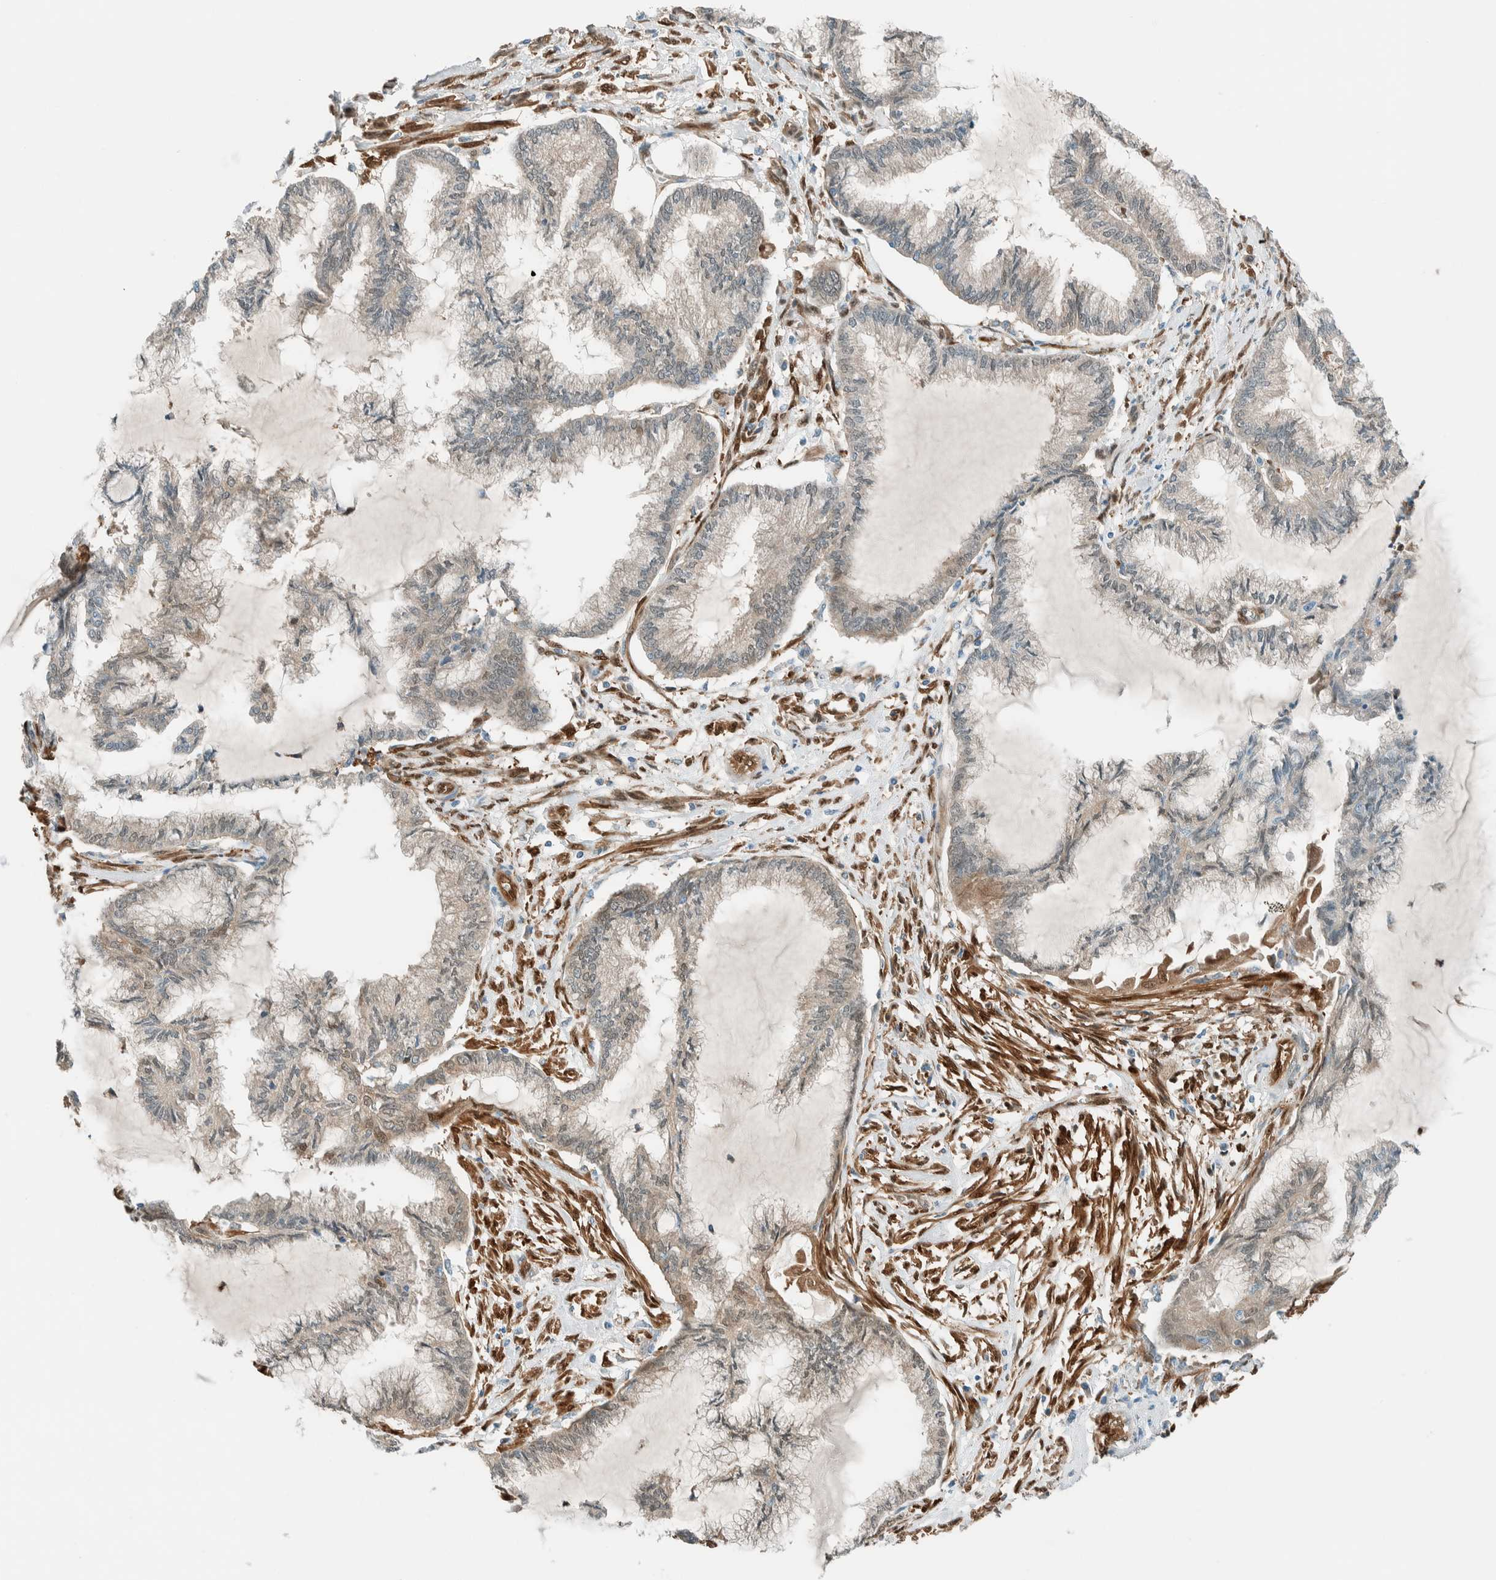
{"staining": {"intensity": "weak", "quantity": "<25%", "location": "cytoplasmic/membranous,nuclear"}, "tissue": "endometrial cancer", "cell_type": "Tumor cells", "image_type": "cancer", "snomed": [{"axis": "morphology", "description": "Adenocarcinoma, NOS"}, {"axis": "topography", "description": "Endometrium"}], "caption": "A high-resolution histopathology image shows IHC staining of endometrial cancer, which shows no significant staining in tumor cells.", "gene": "NXN", "patient": {"sex": "female", "age": 86}}